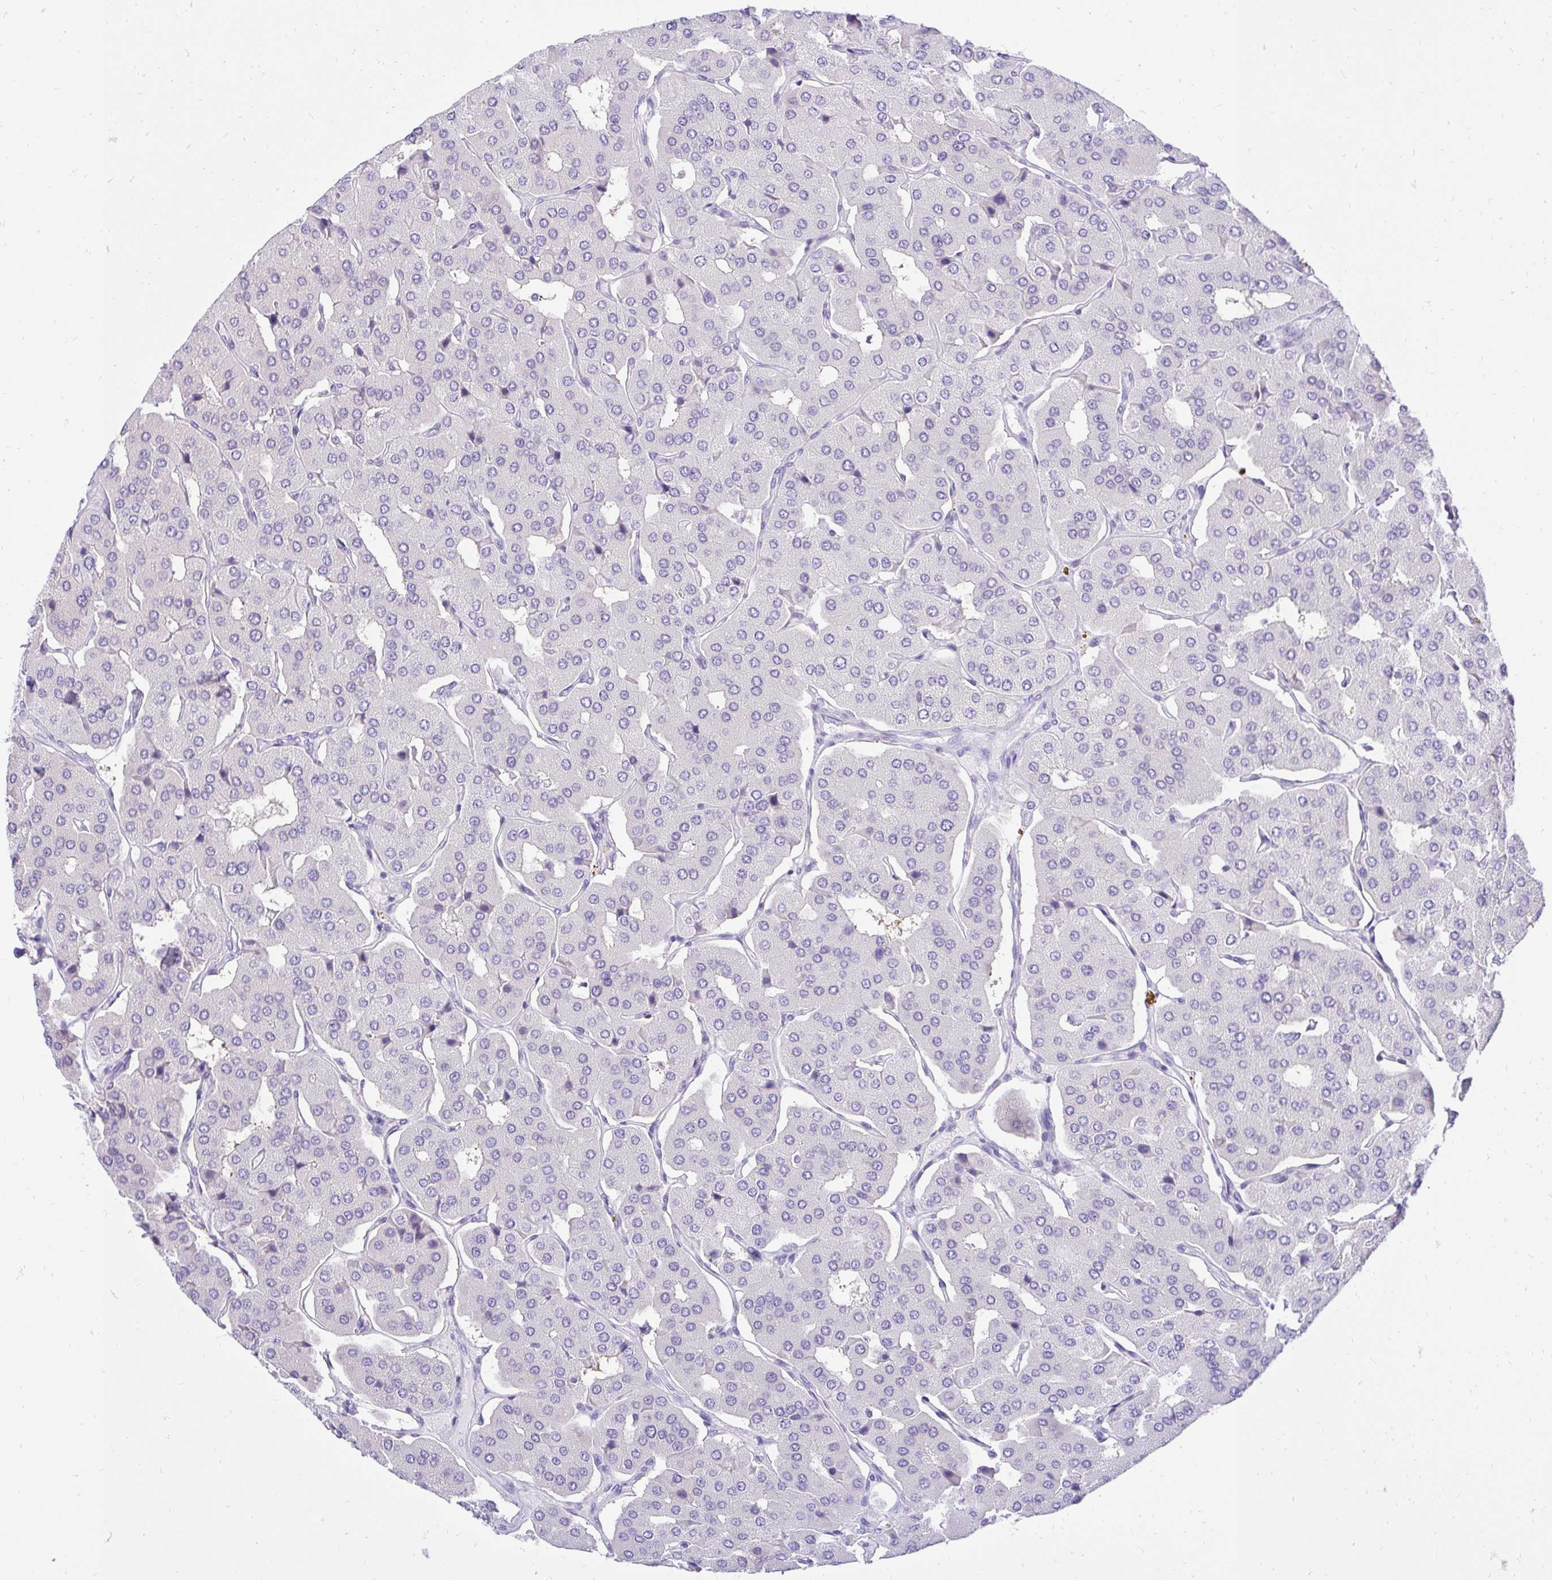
{"staining": {"intensity": "negative", "quantity": "none", "location": "none"}, "tissue": "parathyroid gland", "cell_type": "Glandular cells", "image_type": "normal", "snomed": [{"axis": "morphology", "description": "Normal tissue, NOS"}, {"axis": "morphology", "description": "Adenoma, NOS"}, {"axis": "topography", "description": "Parathyroid gland"}], "caption": "Immunohistochemistry (IHC) of normal parathyroid gland displays no staining in glandular cells. (DAB immunohistochemistry (IHC) visualized using brightfield microscopy, high magnification).", "gene": "FATE1", "patient": {"sex": "female", "age": 86}}